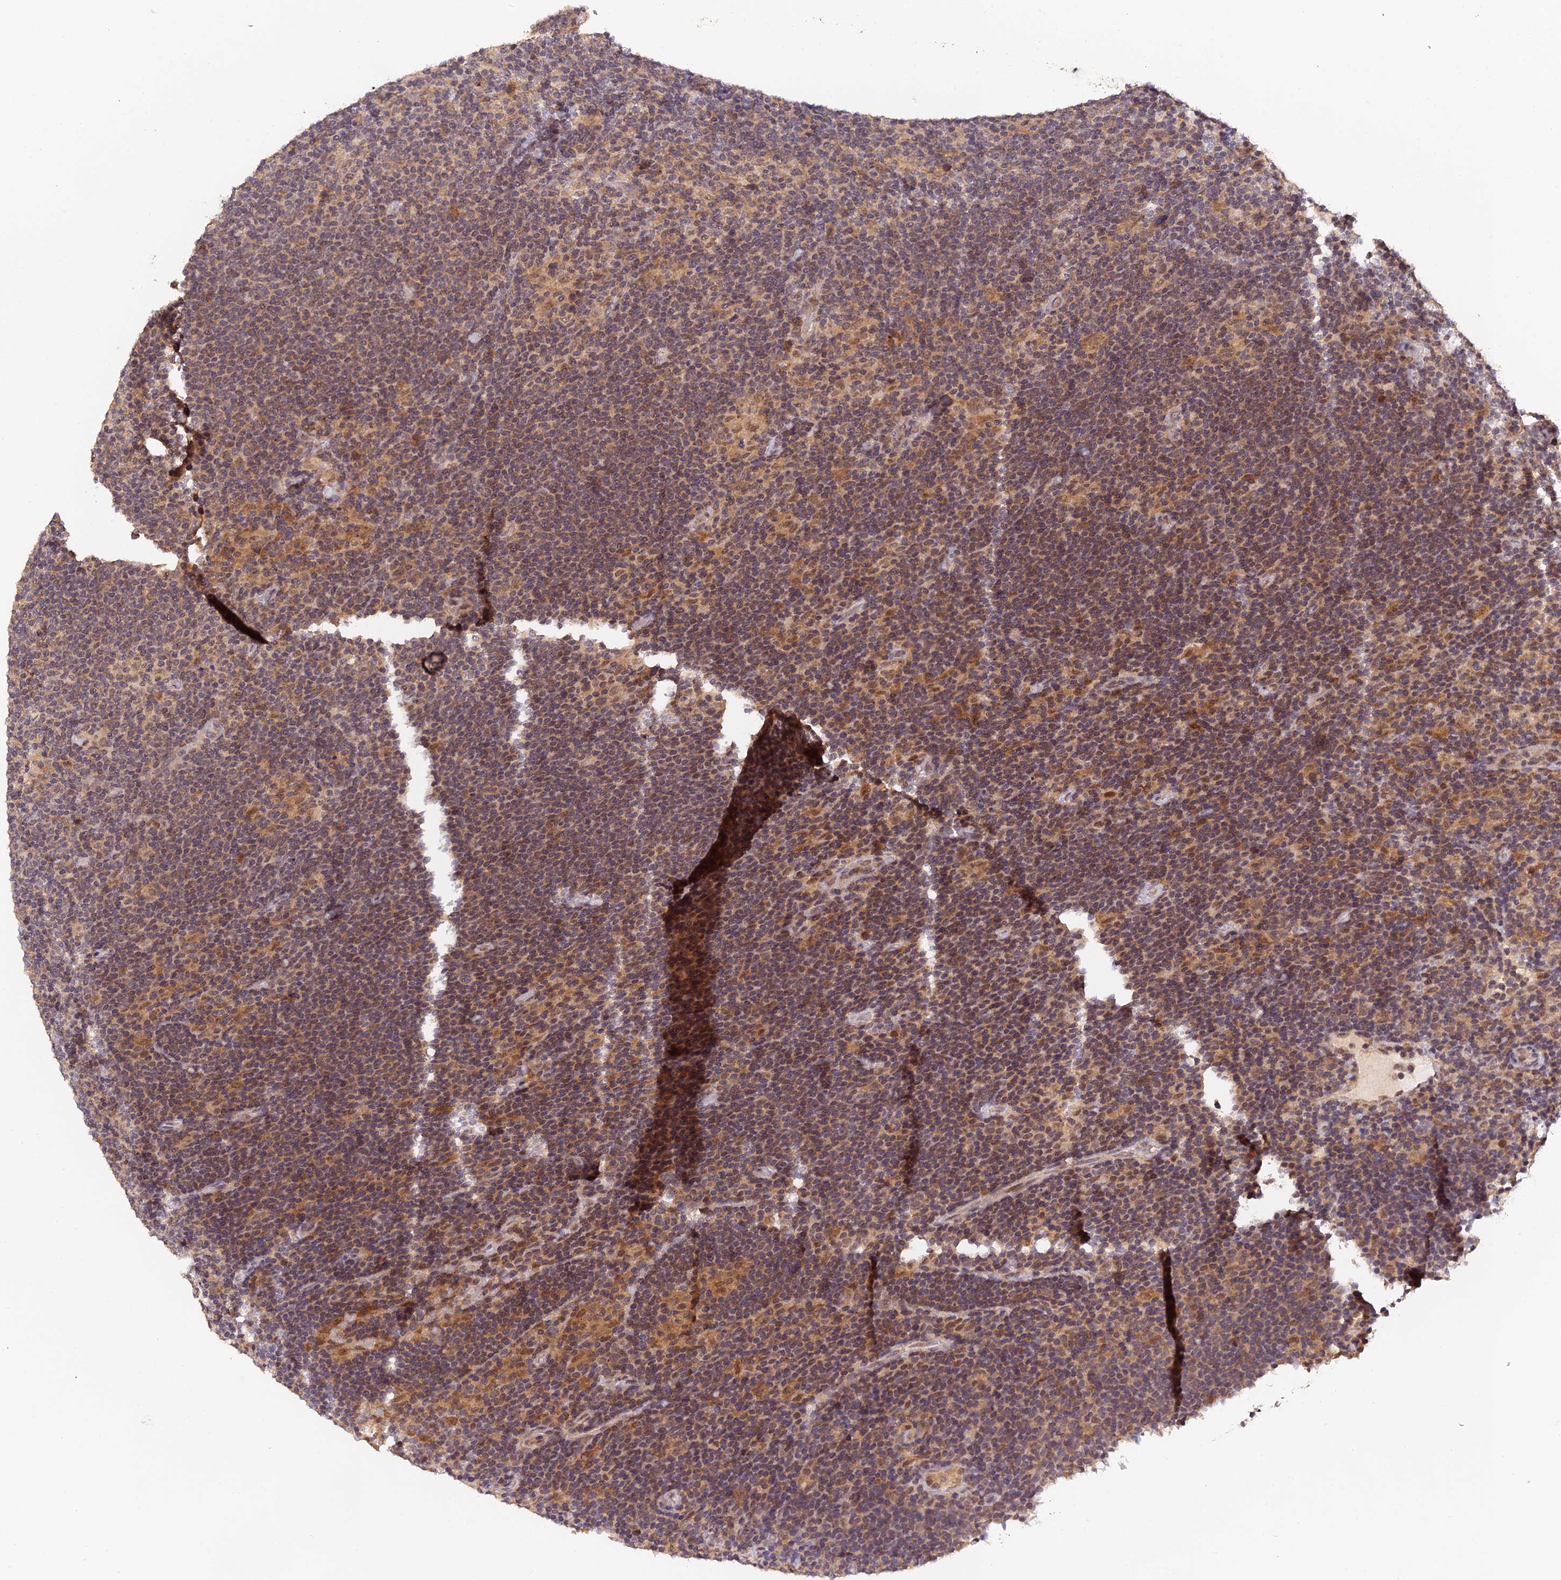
{"staining": {"intensity": "weak", "quantity": ">75%", "location": "cytoplasmic/membranous,nuclear"}, "tissue": "lymphoma", "cell_type": "Tumor cells", "image_type": "cancer", "snomed": [{"axis": "morphology", "description": "Hodgkin's disease, NOS"}, {"axis": "topography", "description": "Lymph node"}], "caption": "Brown immunohistochemical staining in Hodgkin's disease displays weak cytoplasmic/membranous and nuclear expression in approximately >75% of tumor cells. The protein is shown in brown color, while the nuclei are stained blue.", "gene": "ZNF436", "patient": {"sex": "female", "age": 57}}